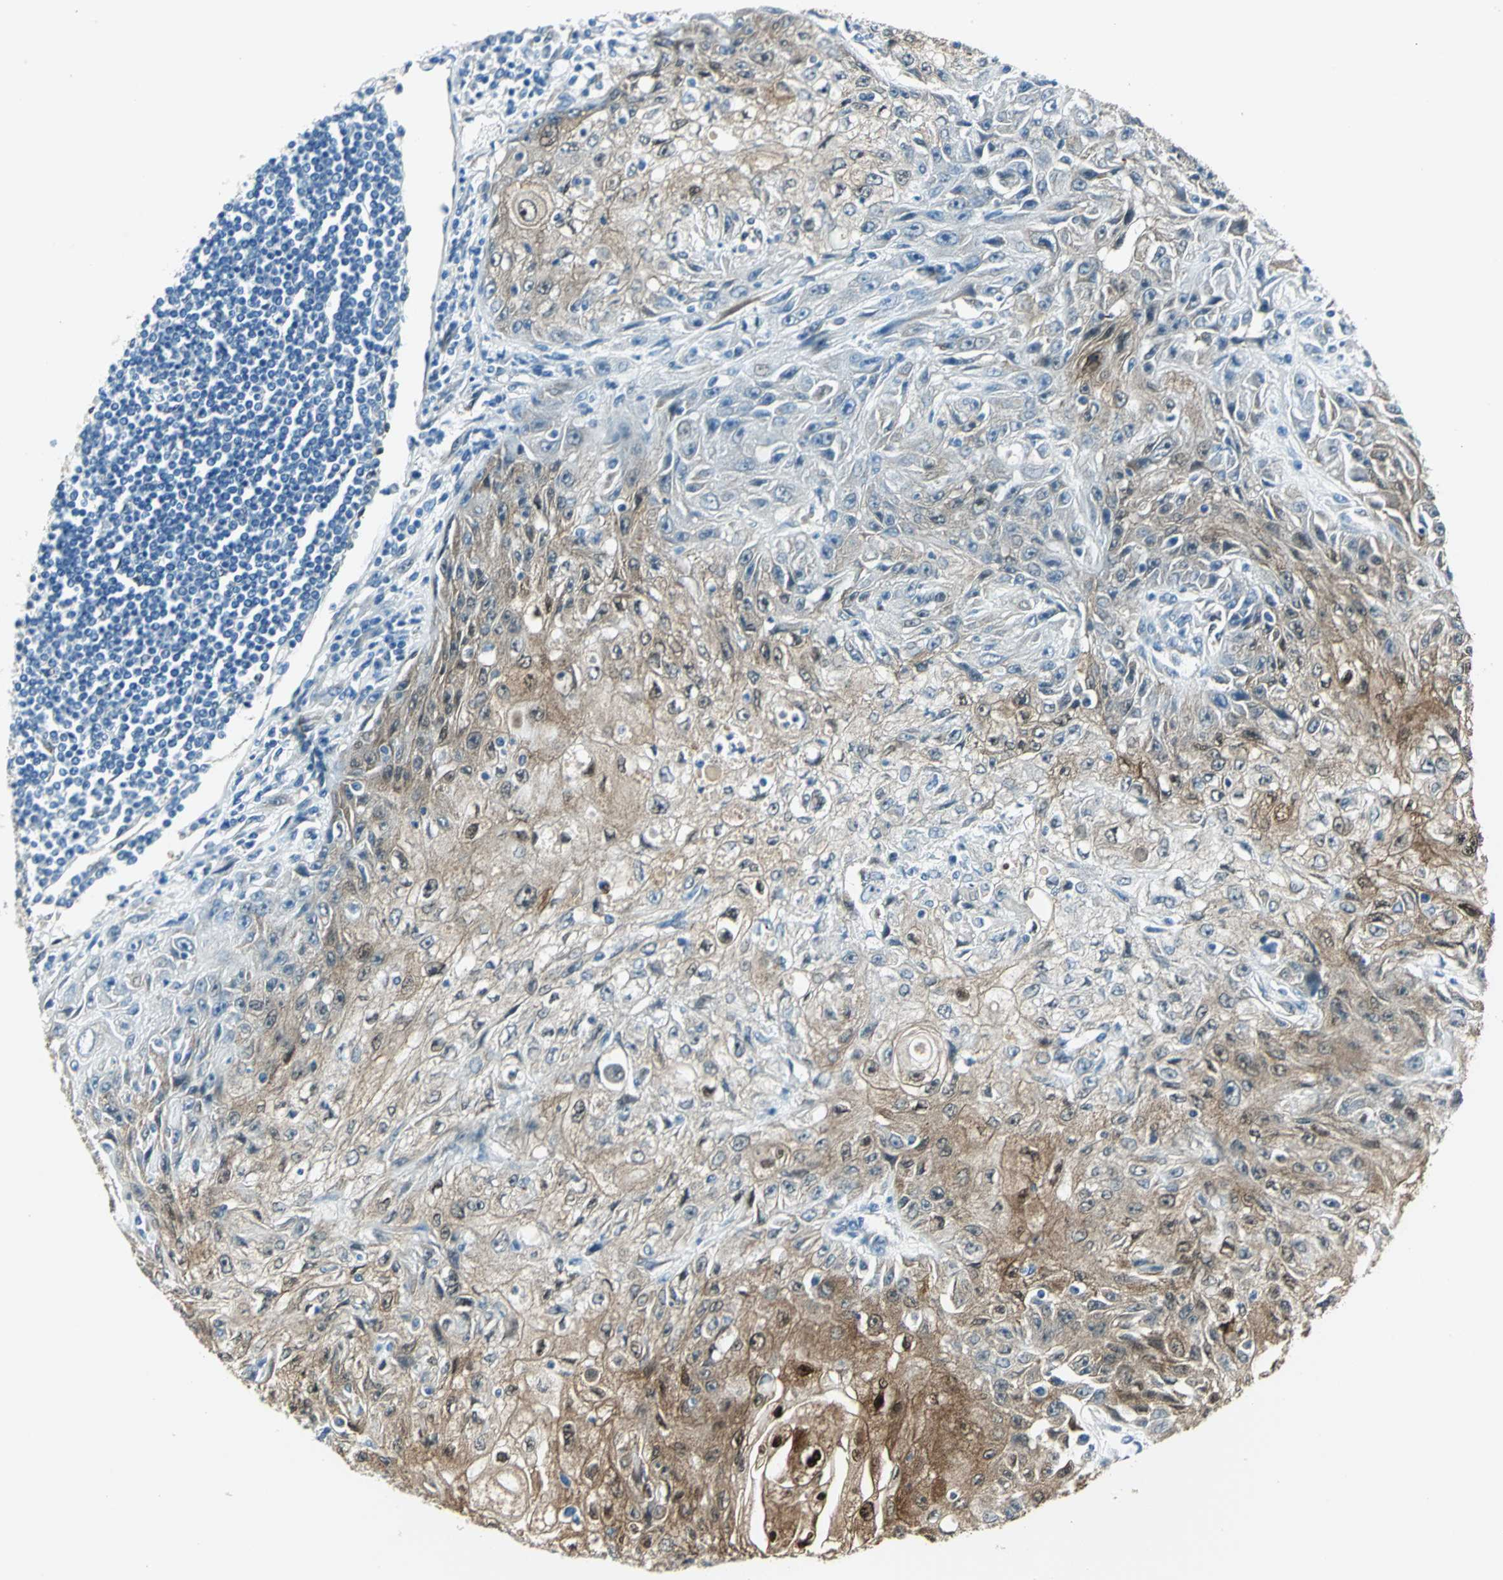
{"staining": {"intensity": "moderate", "quantity": "25%-75%", "location": "cytoplasmic/membranous"}, "tissue": "skin cancer", "cell_type": "Tumor cells", "image_type": "cancer", "snomed": [{"axis": "morphology", "description": "Squamous cell carcinoma, NOS"}, {"axis": "topography", "description": "Skin"}], "caption": "Moderate cytoplasmic/membranous protein positivity is appreciated in approximately 25%-75% of tumor cells in skin squamous cell carcinoma. (DAB = brown stain, brightfield microscopy at high magnification).", "gene": "HSPB1", "patient": {"sex": "male", "age": 75}}